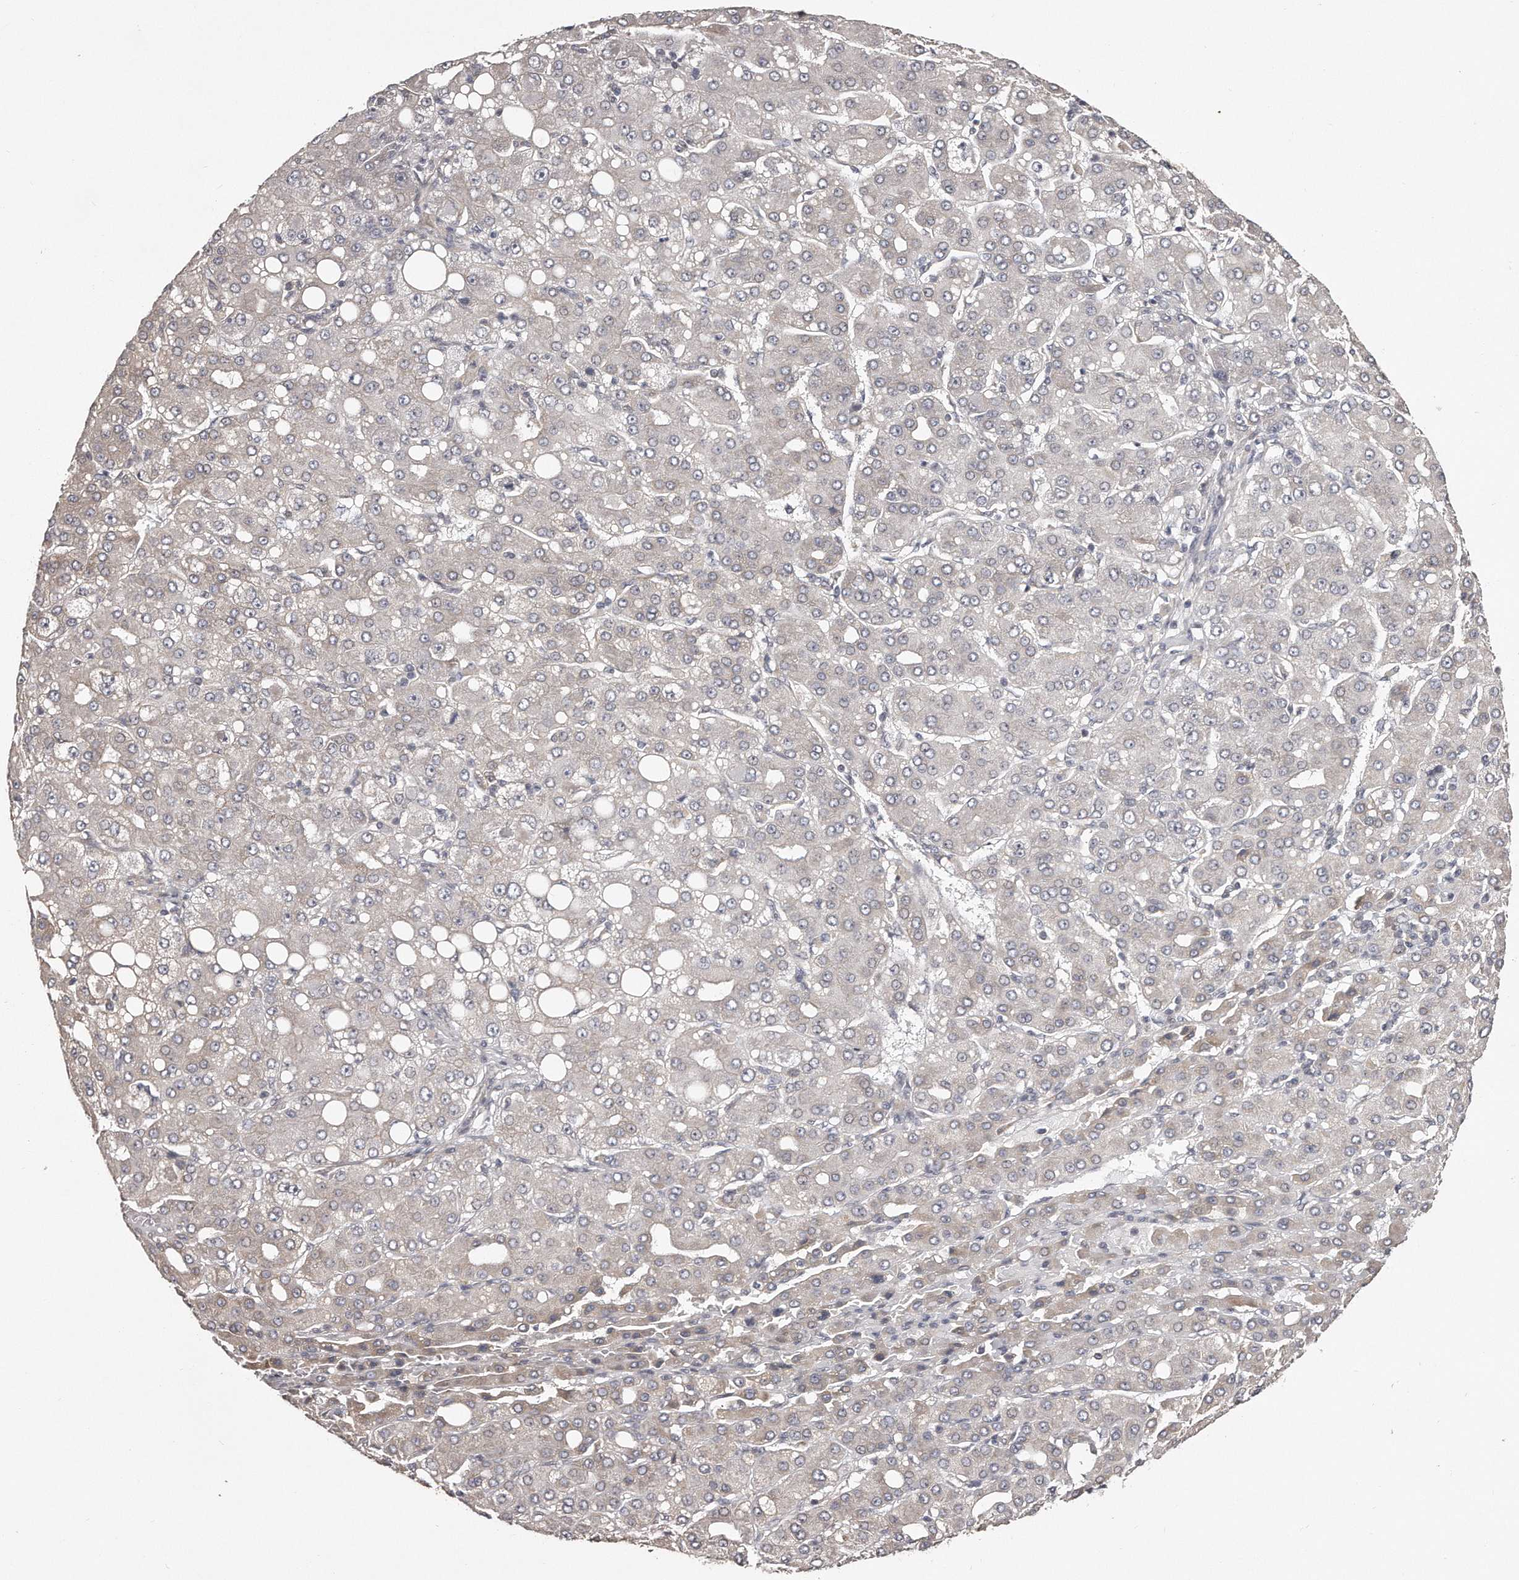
{"staining": {"intensity": "weak", "quantity": "<25%", "location": "cytoplasmic/membranous"}, "tissue": "liver cancer", "cell_type": "Tumor cells", "image_type": "cancer", "snomed": [{"axis": "morphology", "description": "Carcinoma, Hepatocellular, NOS"}, {"axis": "topography", "description": "Liver"}], "caption": "Tumor cells are negative for protein expression in human liver cancer (hepatocellular carcinoma).", "gene": "TRAPPC14", "patient": {"sex": "male", "age": 65}}